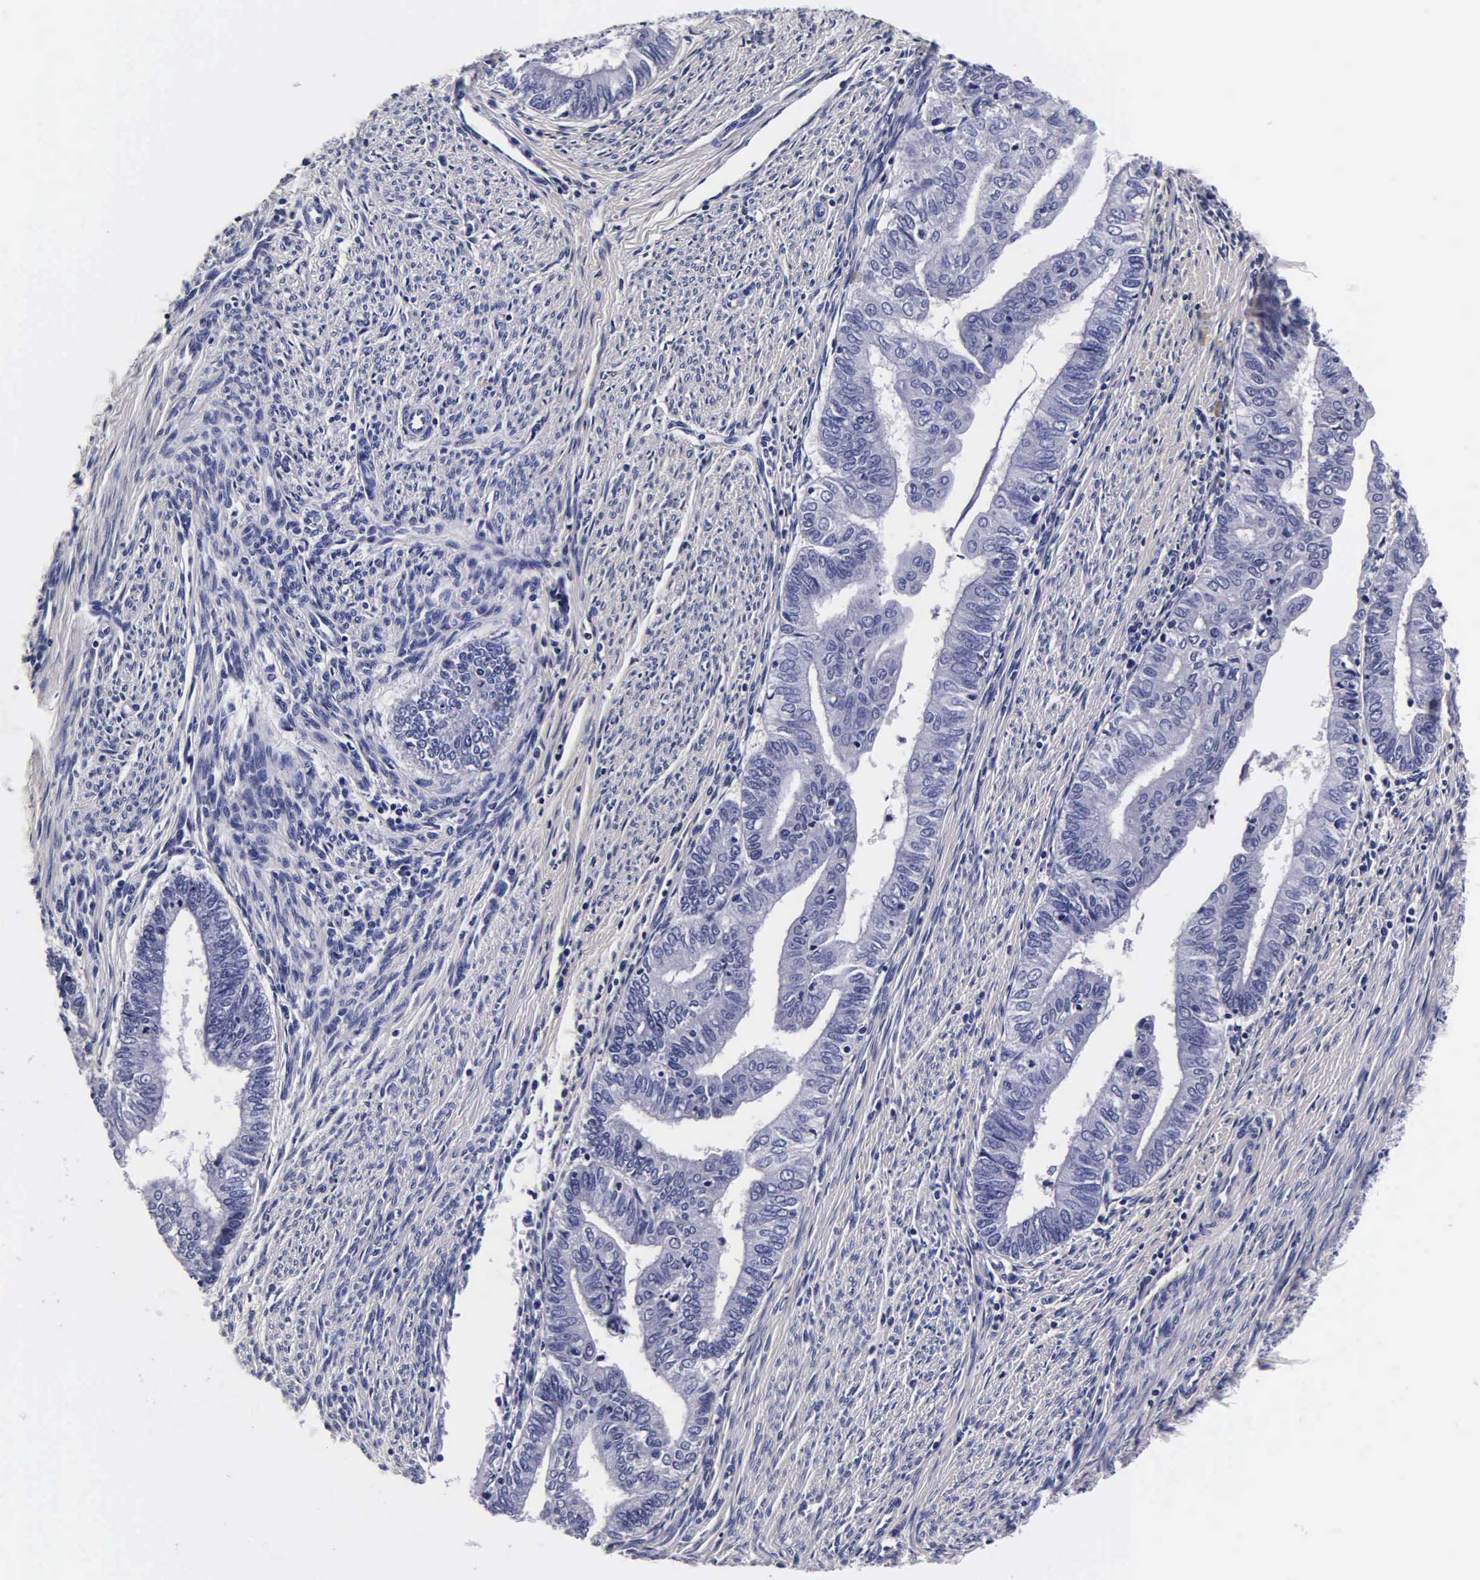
{"staining": {"intensity": "negative", "quantity": "none", "location": "none"}, "tissue": "endometrial cancer", "cell_type": "Tumor cells", "image_type": "cancer", "snomed": [{"axis": "morphology", "description": "Adenocarcinoma, NOS"}, {"axis": "topography", "description": "Endometrium"}], "caption": "There is no significant staining in tumor cells of endometrial cancer.", "gene": "IAPP", "patient": {"sex": "female", "age": 66}}